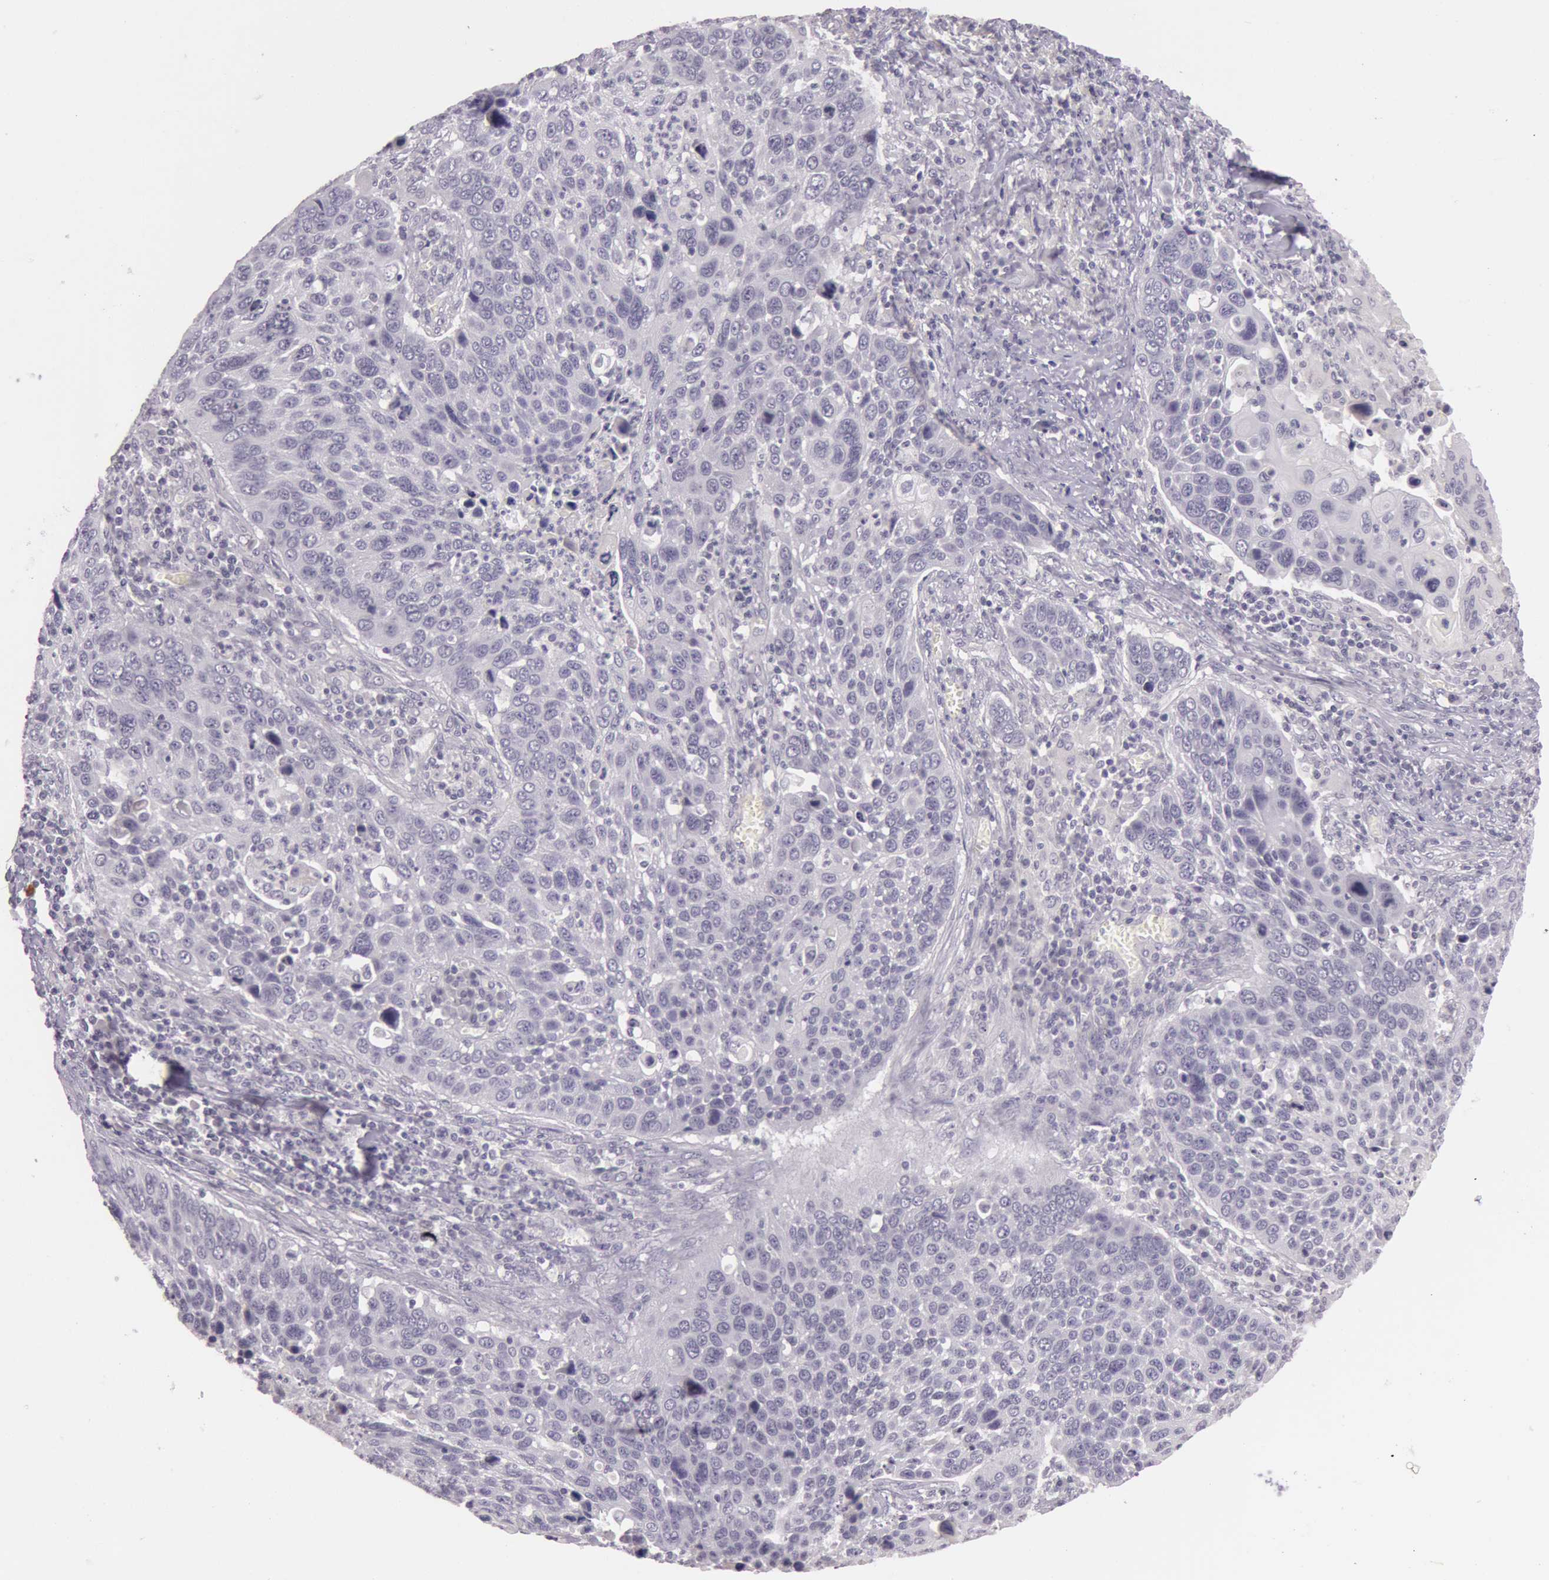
{"staining": {"intensity": "negative", "quantity": "none", "location": "none"}, "tissue": "lung cancer", "cell_type": "Tumor cells", "image_type": "cancer", "snomed": [{"axis": "morphology", "description": "Squamous cell carcinoma, NOS"}, {"axis": "topography", "description": "Lung"}], "caption": "IHC photomicrograph of neoplastic tissue: squamous cell carcinoma (lung) stained with DAB demonstrates no significant protein staining in tumor cells.", "gene": "RBMY1F", "patient": {"sex": "male", "age": 68}}